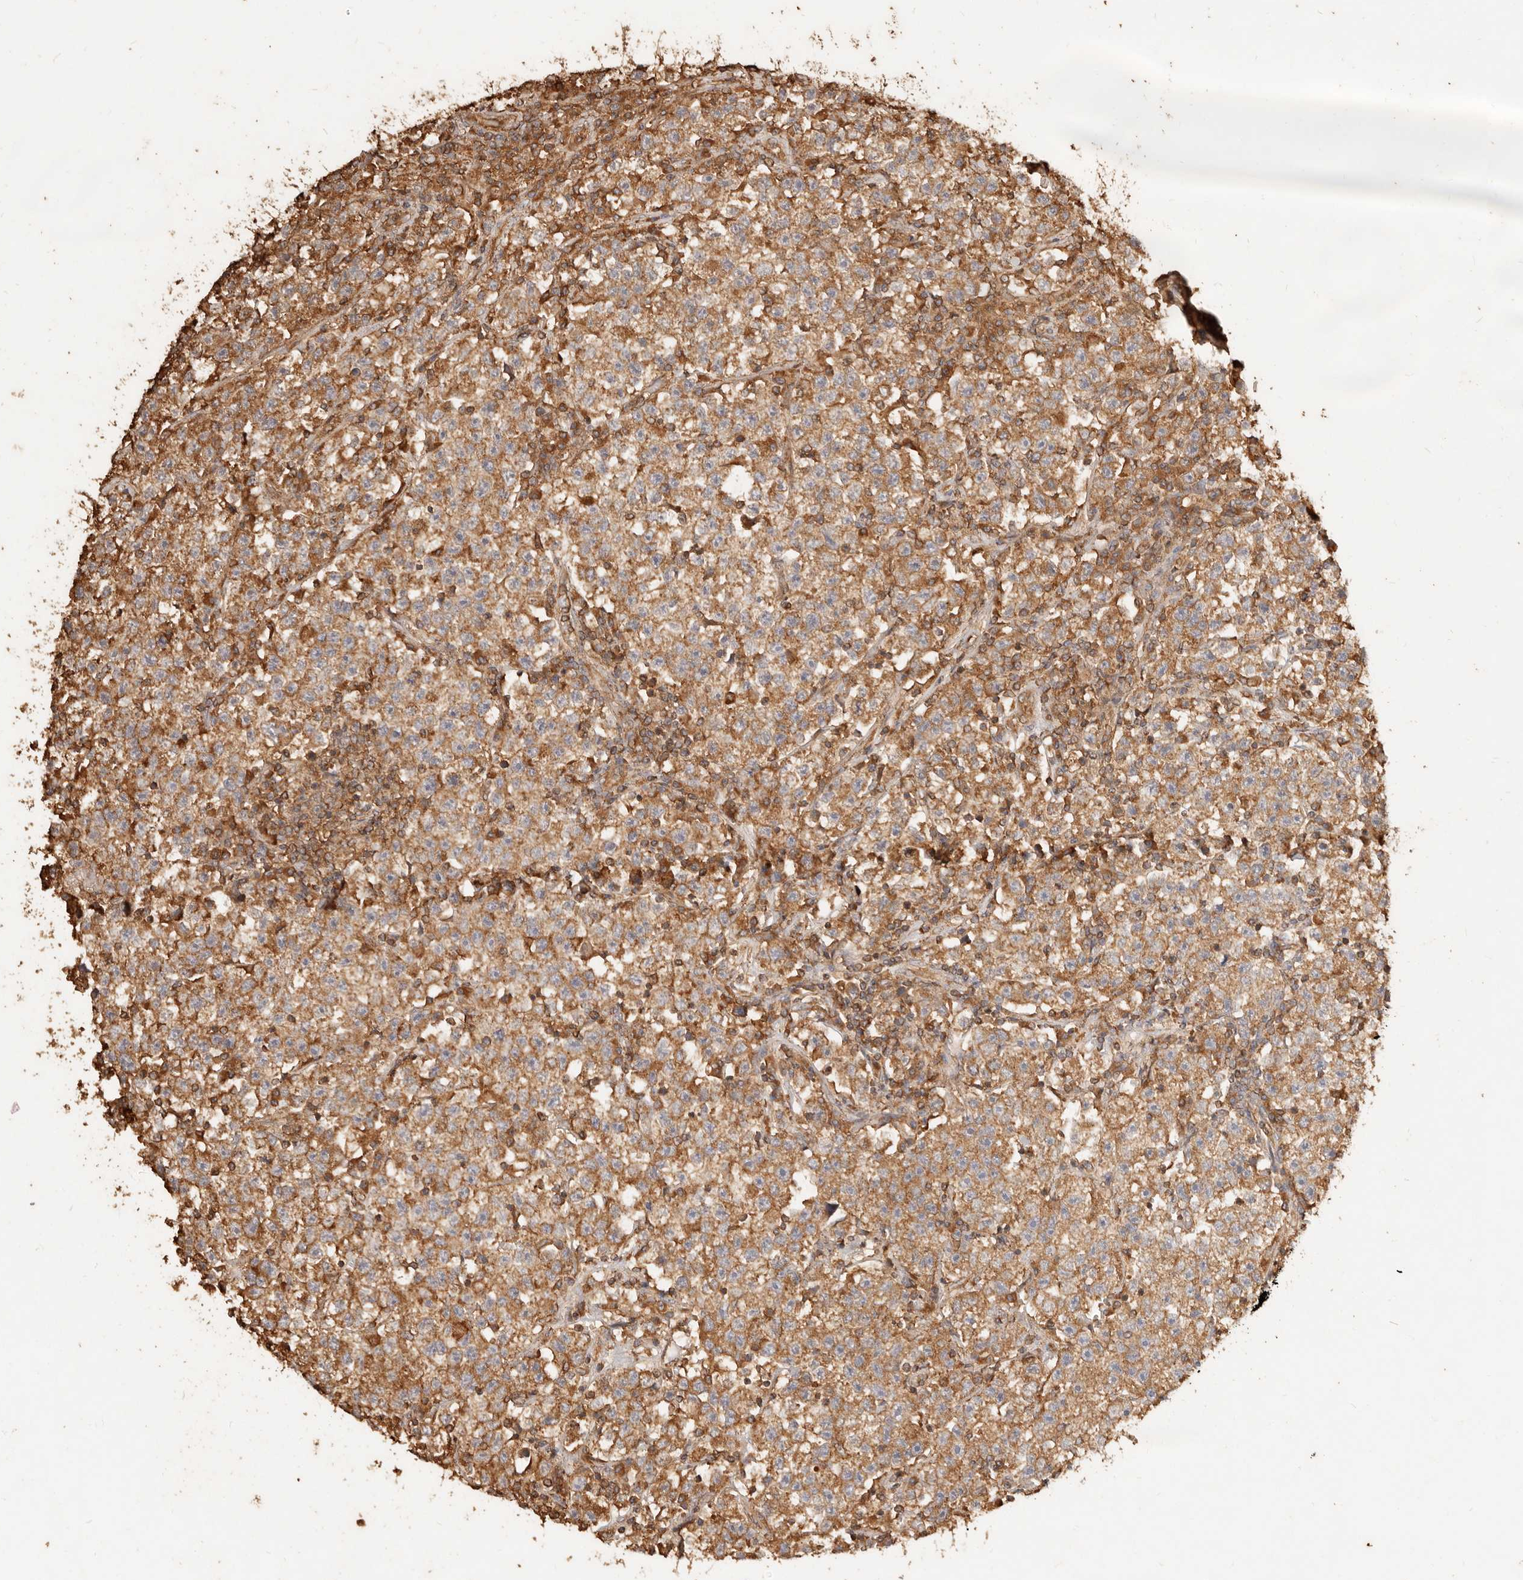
{"staining": {"intensity": "moderate", "quantity": ">75%", "location": "cytoplasmic/membranous"}, "tissue": "testis cancer", "cell_type": "Tumor cells", "image_type": "cancer", "snomed": [{"axis": "morphology", "description": "Seminoma, NOS"}, {"axis": "topography", "description": "Testis"}], "caption": "There is medium levels of moderate cytoplasmic/membranous positivity in tumor cells of testis seminoma, as demonstrated by immunohistochemical staining (brown color).", "gene": "FAM180B", "patient": {"sex": "male", "age": 22}}